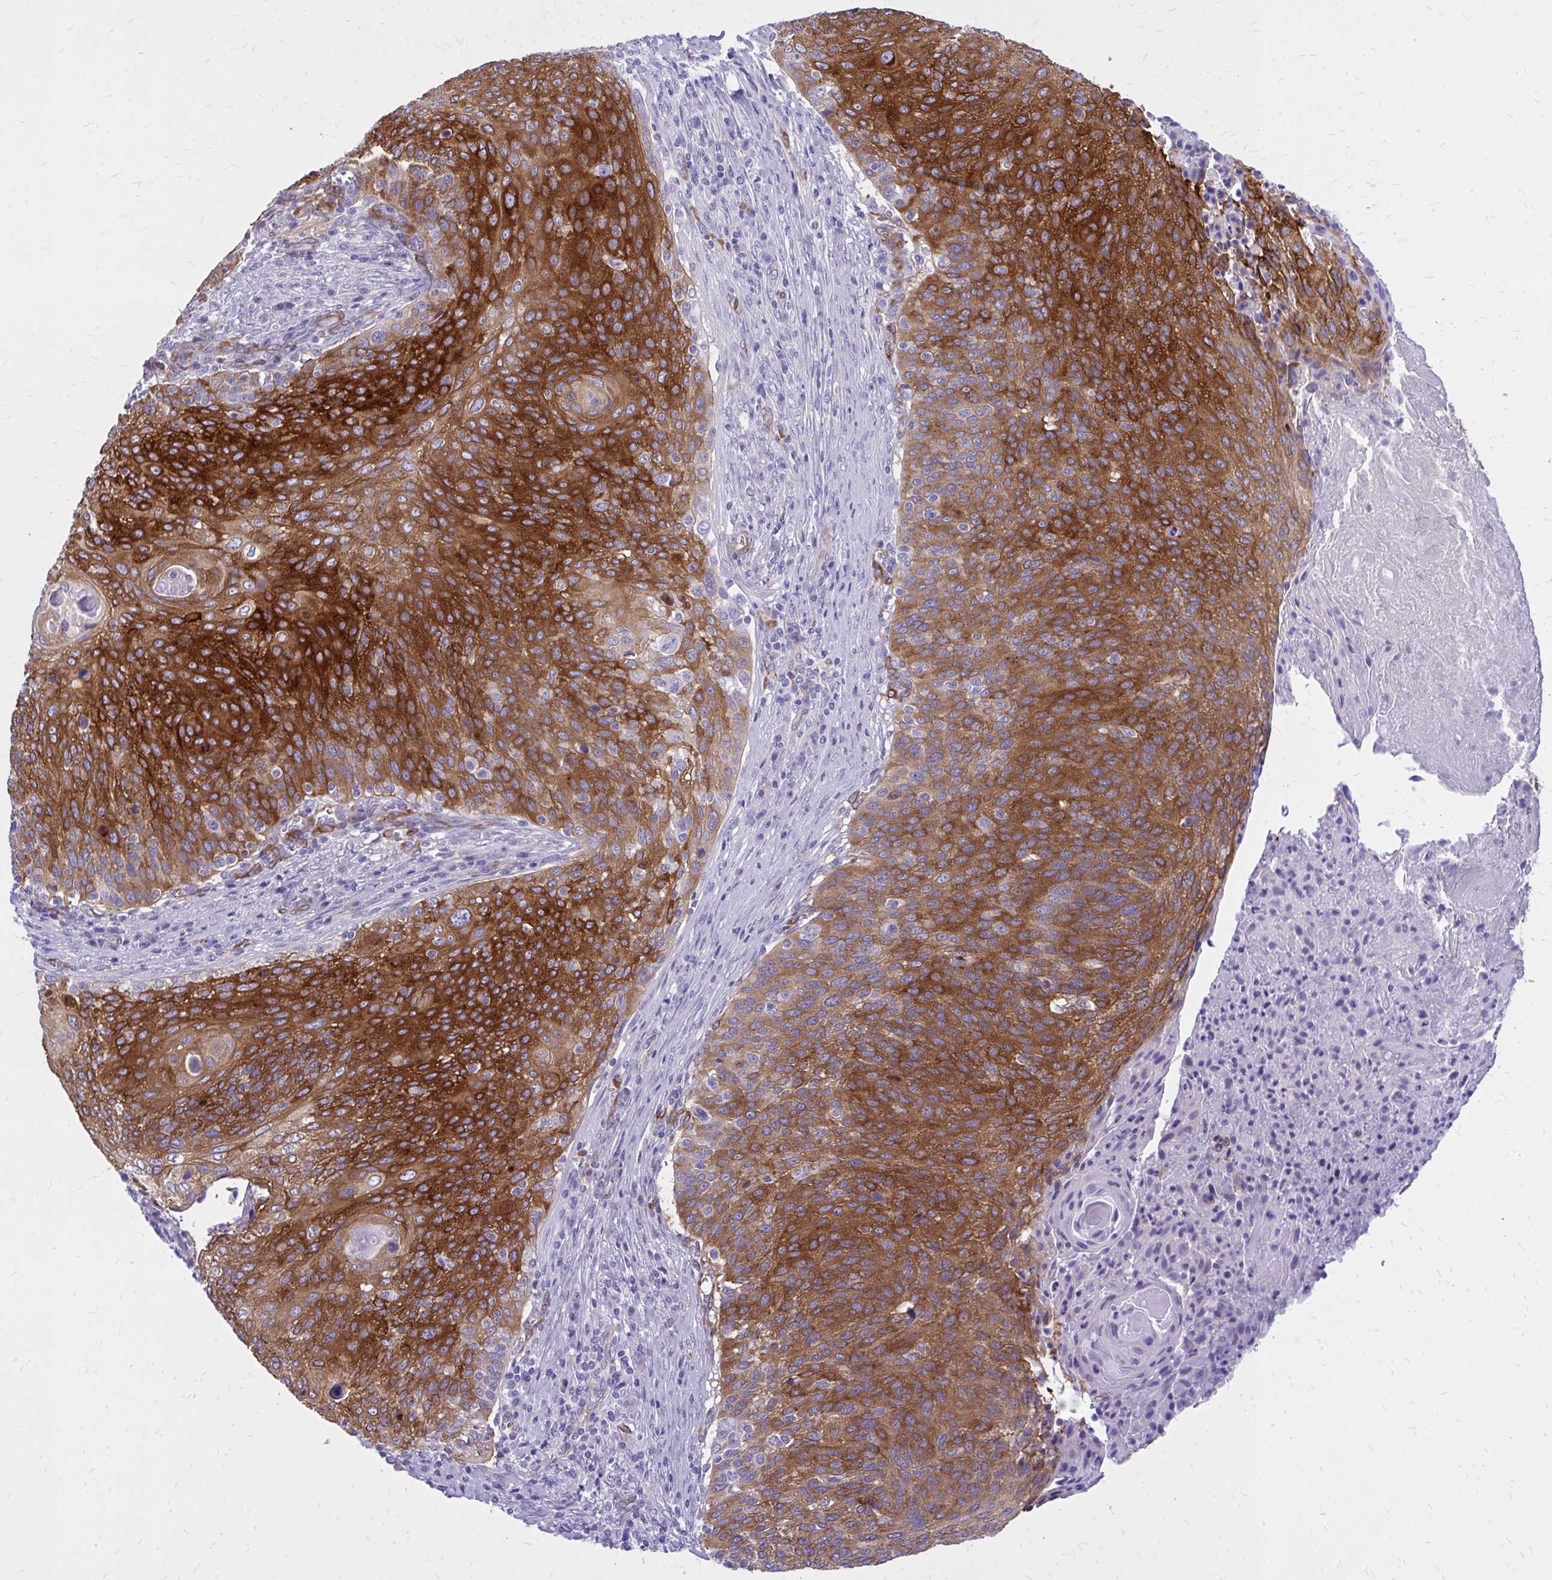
{"staining": {"intensity": "strong", "quantity": ">75%", "location": "cytoplasmic/membranous"}, "tissue": "cervical cancer", "cell_type": "Tumor cells", "image_type": "cancer", "snomed": [{"axis": "morphology", "description": "Squamous cell carcinoma, NOS"}, {"axis": "topography", "description": "Cervix"}], "caption": "Strong cytoplasmic/membranous protein expression is appreciated in about >75% of tumor cells in squamous cell carcinoma (cervical). (Stains: DAB in brown, nuclei in blue, Microscopy: brightfield microscopy at high magnification).", "gene": "EPB41L1", "patient": {"sex": "female", "age": 31}}